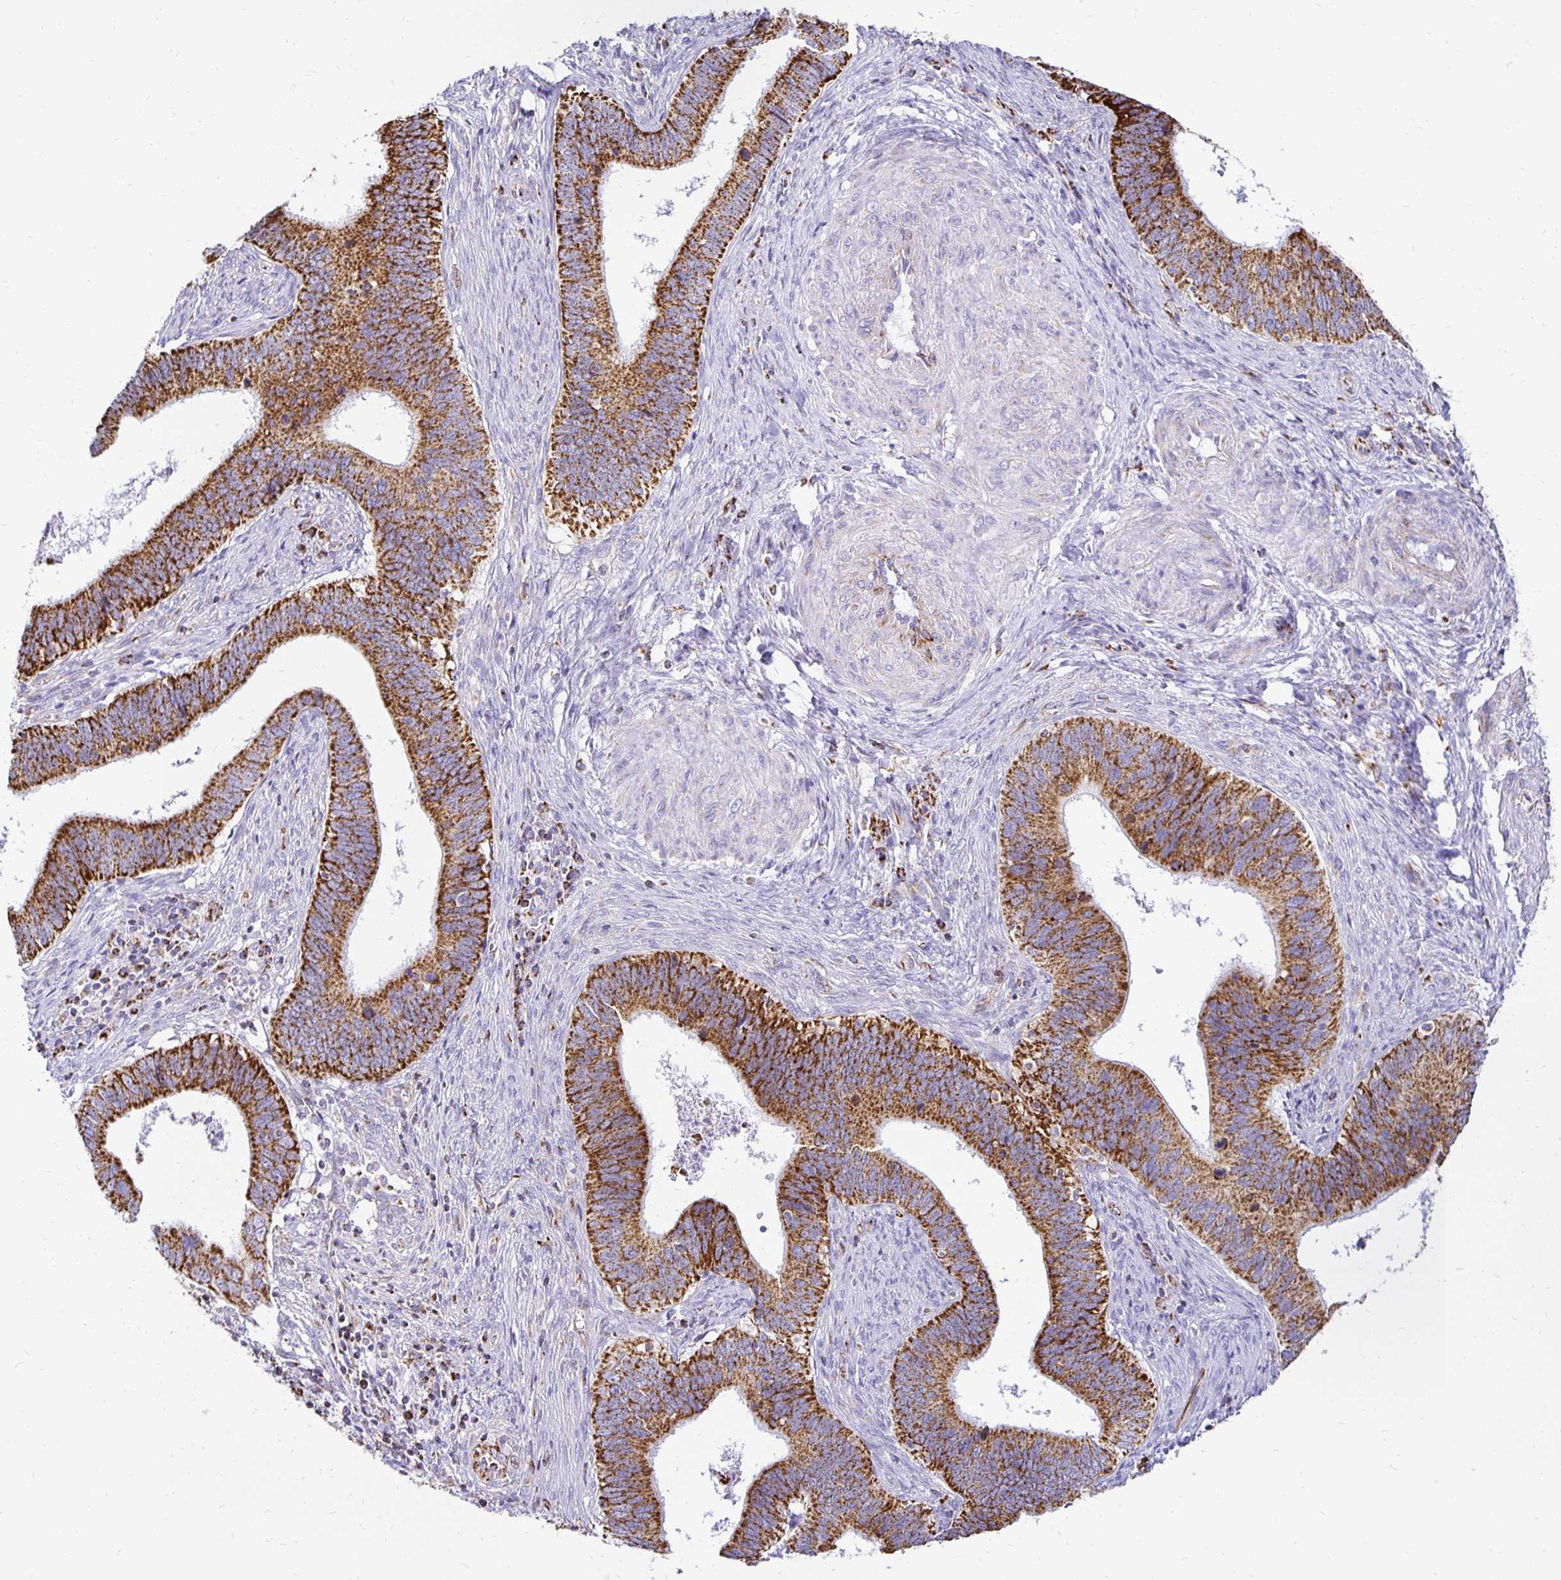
{"staining": {"intensity": "strong", "quantity": ">75%", "location": "cytoplasmic/membranous"}, "tissue": "cervical cancer", "cell_type": "Tumor cells", "image_type": "cancer", "snomed": [{"axis": "morphology", "description": "Adenocarcinoma, NOS"}, {"axis": "topography", "description": "Cervix"}], "caption": "DAB (3,3'-diaminobenzidine) immunohistochemical staining of human cervical cancer exhibits strong cytoplasmic/membranous protein positivity in approximately >75% of tumor cells.", "gene": "PLAAT2", "patient": {"sex": "female", "age": 42}}